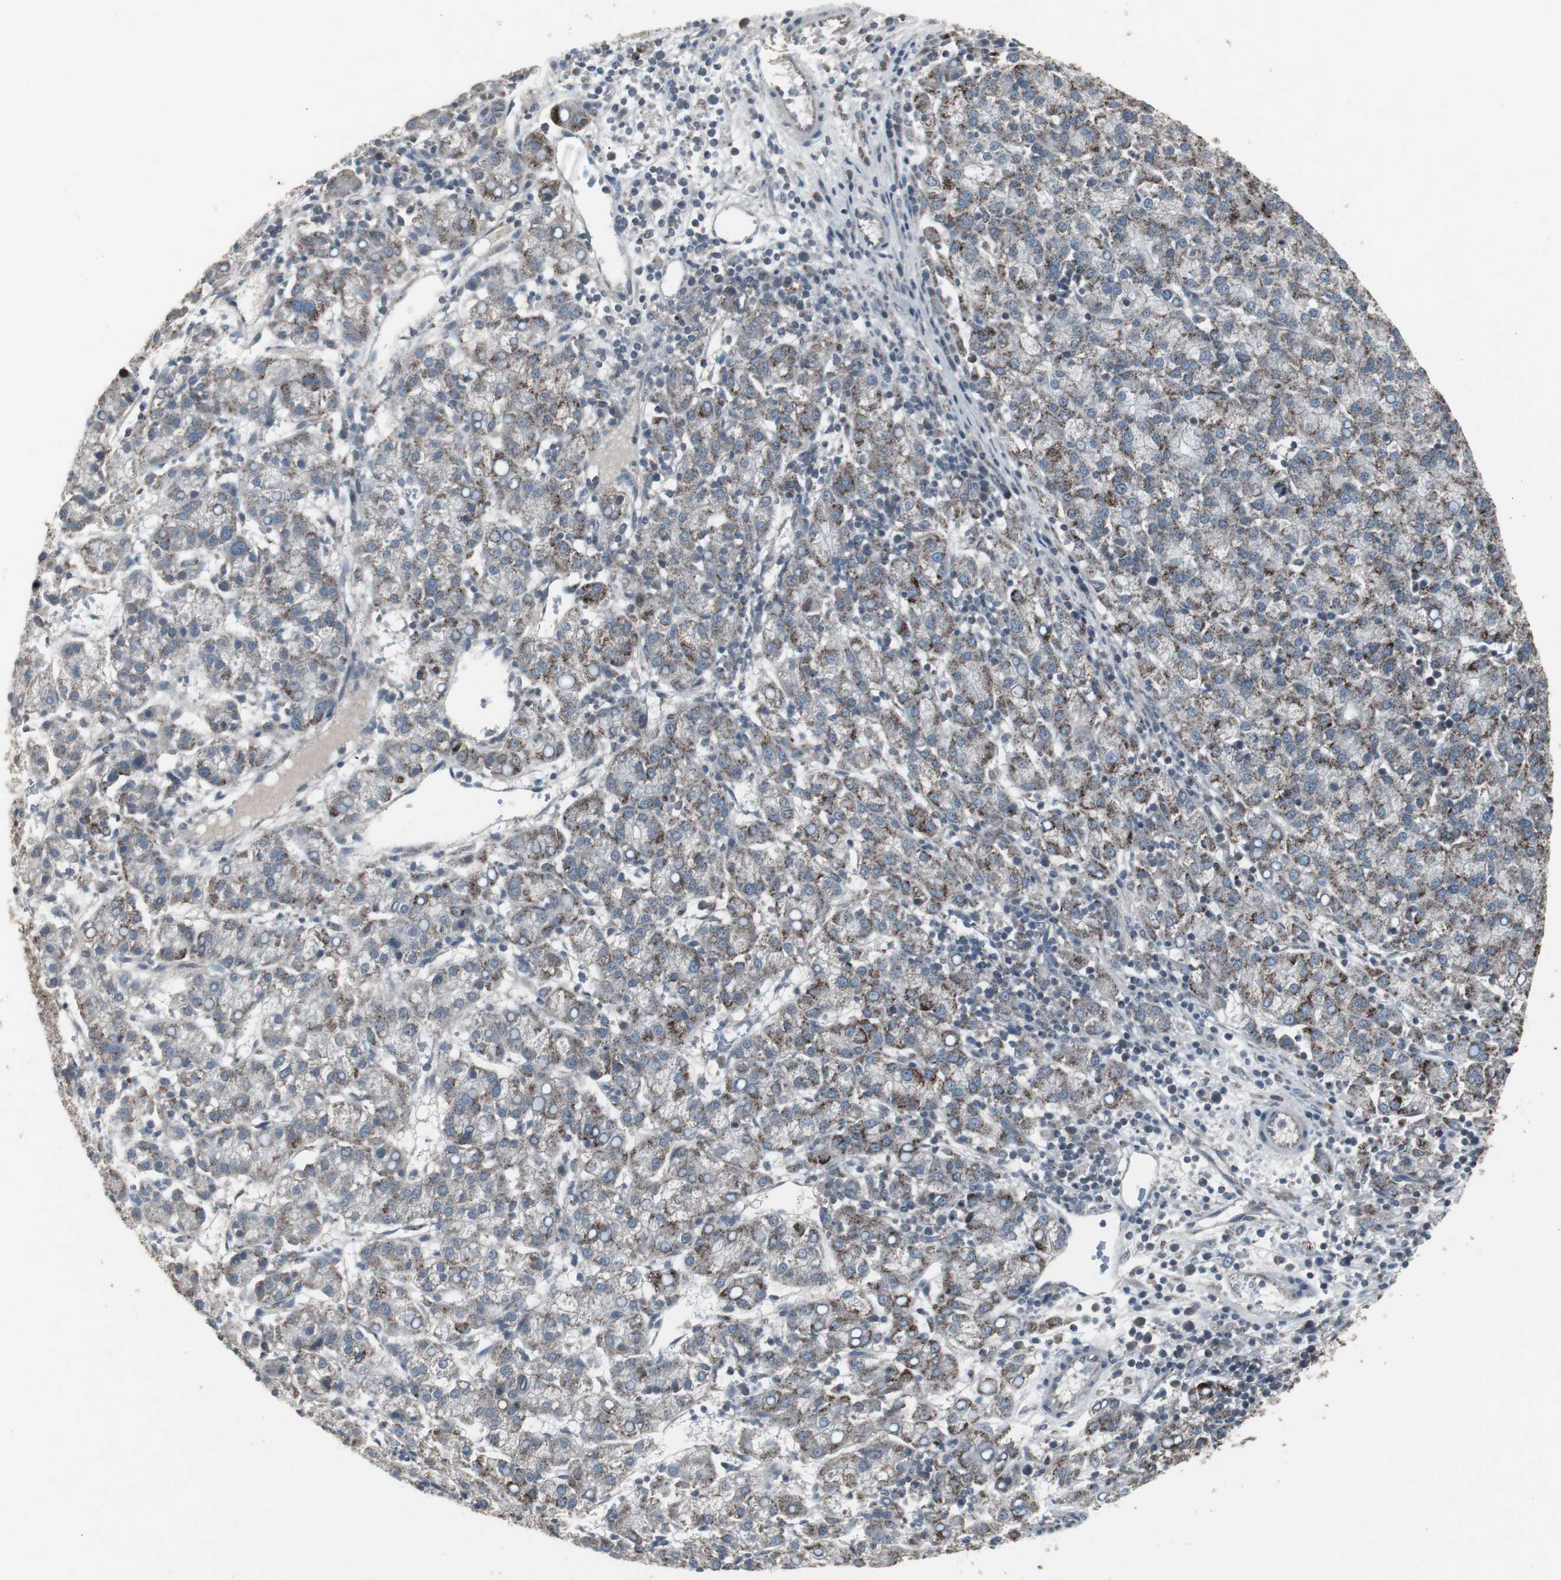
{"staining": {"intensity": "moderate", "quantity": "25%-75%", "location": "cytoplasmic/membranous"}, "tissue": "liver cancer", "cell_type": "Tumor cells", "image_type": "cancer", "snomed": [{"axis": "morphology", "description": "Carcinoma, Hepatocellular, NOS"}, {"axis": "topography", "description": "Liver"}], "caption": "Immunohistochemical staining of human hepatocellular carcinoma (liver) displays medium levels of moderate cytoplasmic/membranous positivity in about 25%-75% of tumor cells.", "gene": "SSTR2", "patient": {"sex": "female", "age": 58}}